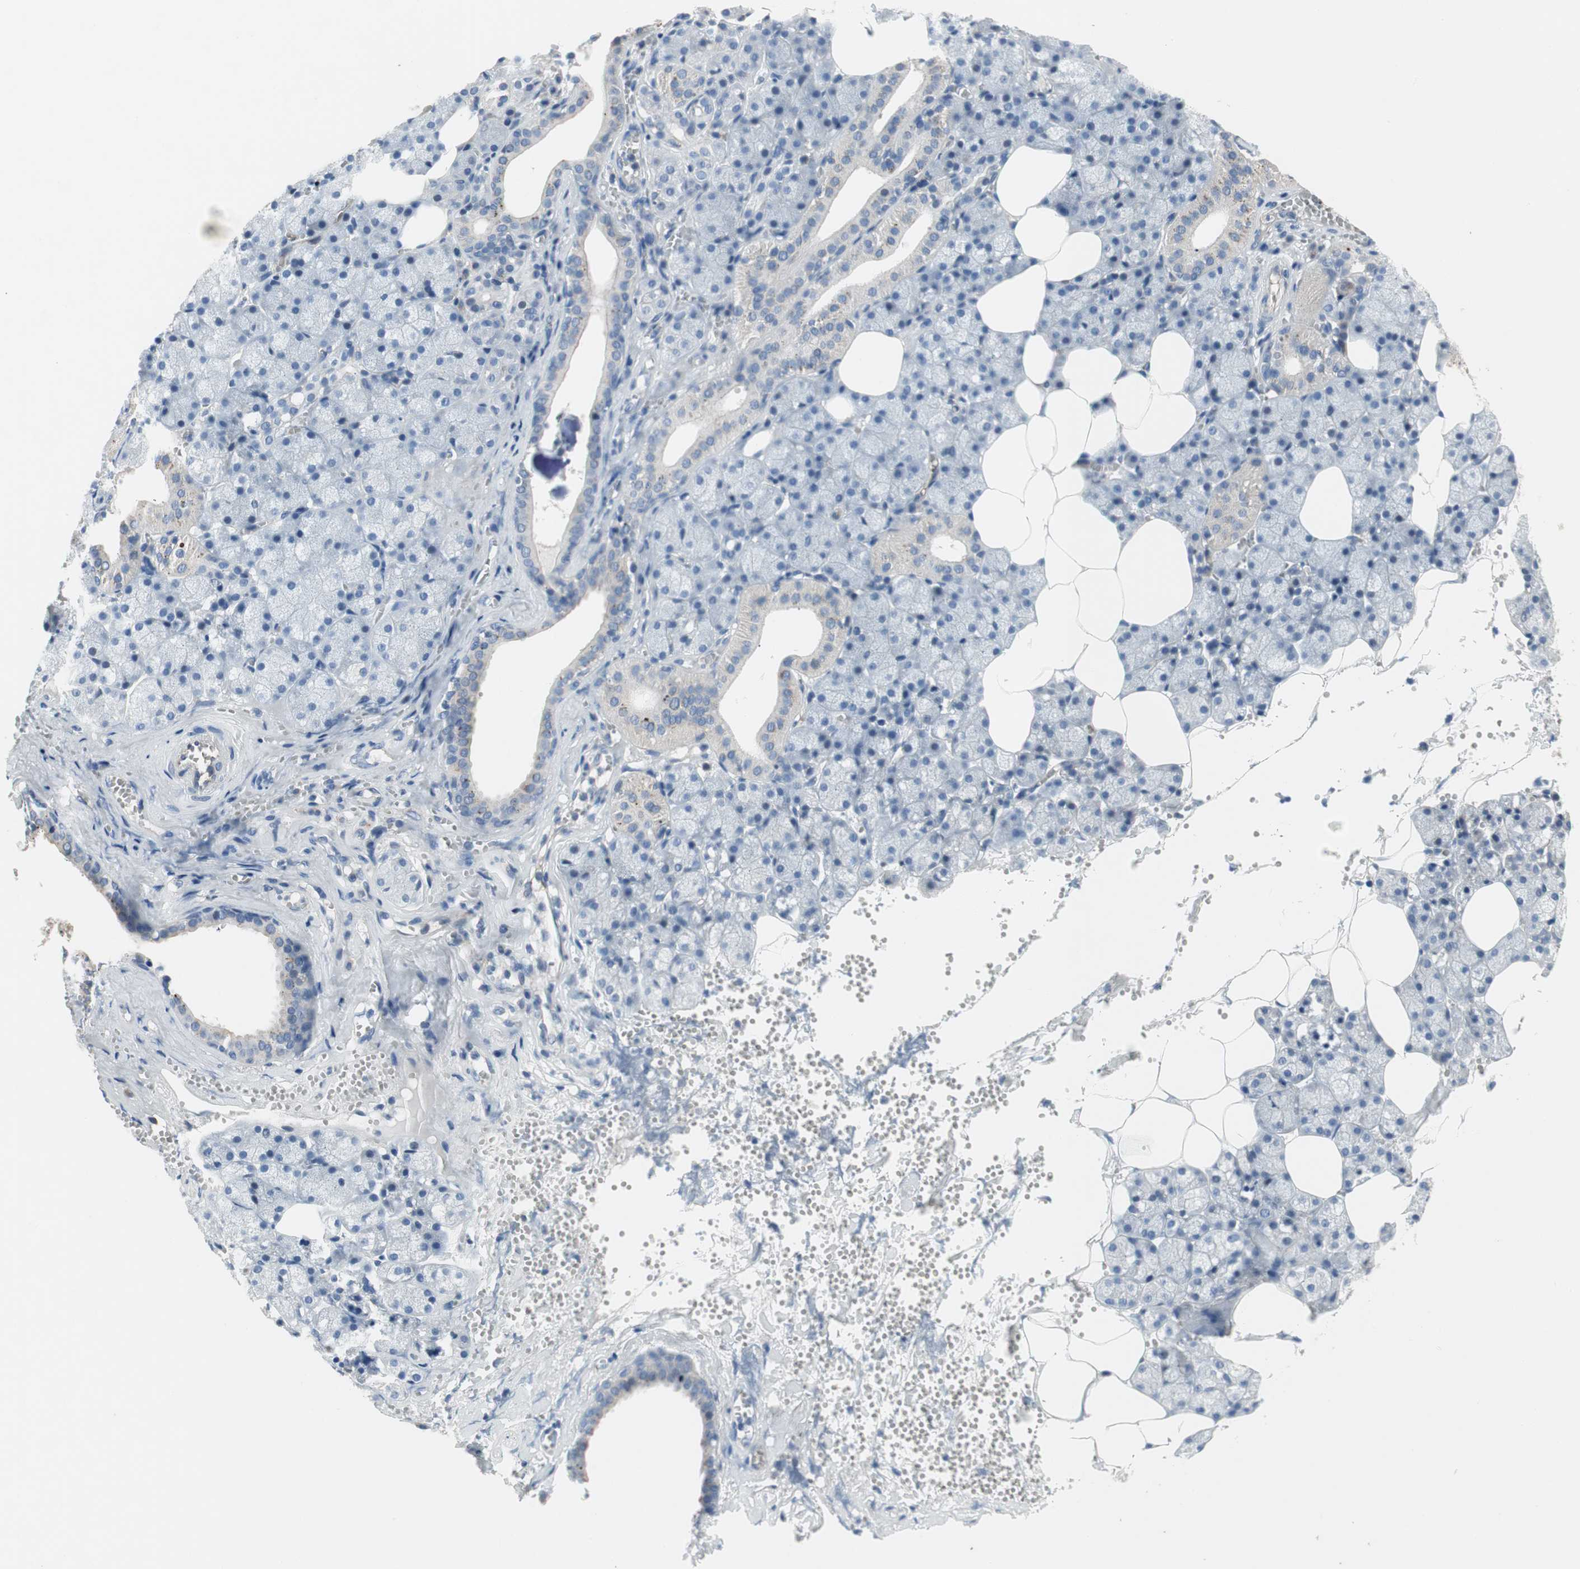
{"staining": {"intensity": "negative", "quantity": "none", "location": "none"}, "tissue": "salivary gland", "cell_type": "Glandular cells", "image_type": "normal", "snomed": [{"axis": "morphology", "description": "Normal tissue, NOS"}, {"axis": "topography", "description": "Salivary gland"}], "caption": "High magnification brightfield microscopy of benign salivary gland stained with DAB (brown) and counterstained with hematoxylin (blue): glandular cells show no significant positivity.", "gene": "ALPL", "patient": {"sex": "male", "age": 62}}